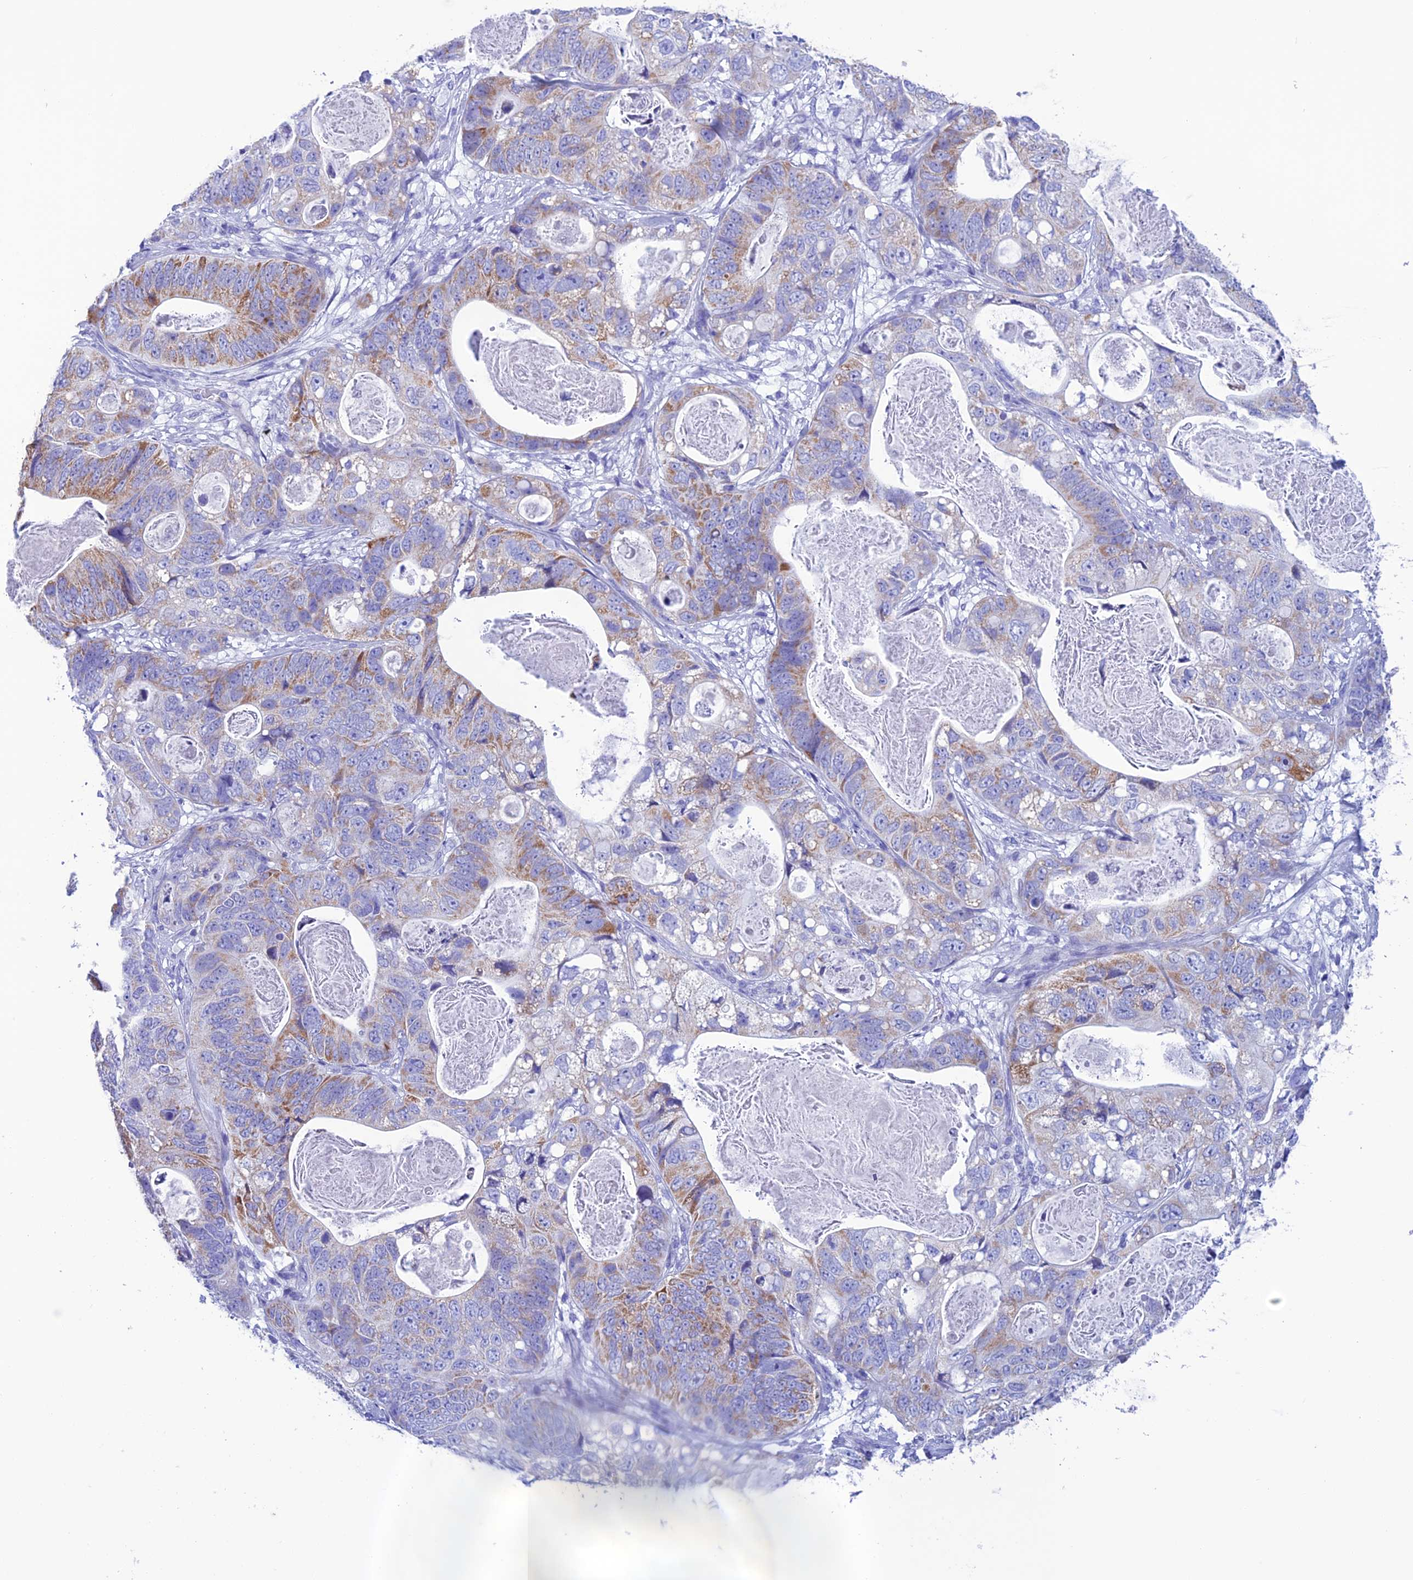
{"staining": {"intensity": "moderate", "quantity": "<25%", "location": "cytoplasmic/membranous"}, "tissue": "stomach cancer", "cell_type": "Tumor cells", "image_type": "cancer", "snomed": [{"axis": "morphology", "description": "Normal tissue, NOS"}, {"axis": "morphology", "description": "Adenocarcinoma, NOS"}, {"axis": "topography", "description": "Stomach"}], "caption": "Tumor cells show low levels of moderate cytoplasmic/membranous positivity in approximately <25% of cells in human stomach adenocarcinoma.", "gene": "NXPE4", "patient": {"sex": "female", "age": 89}}